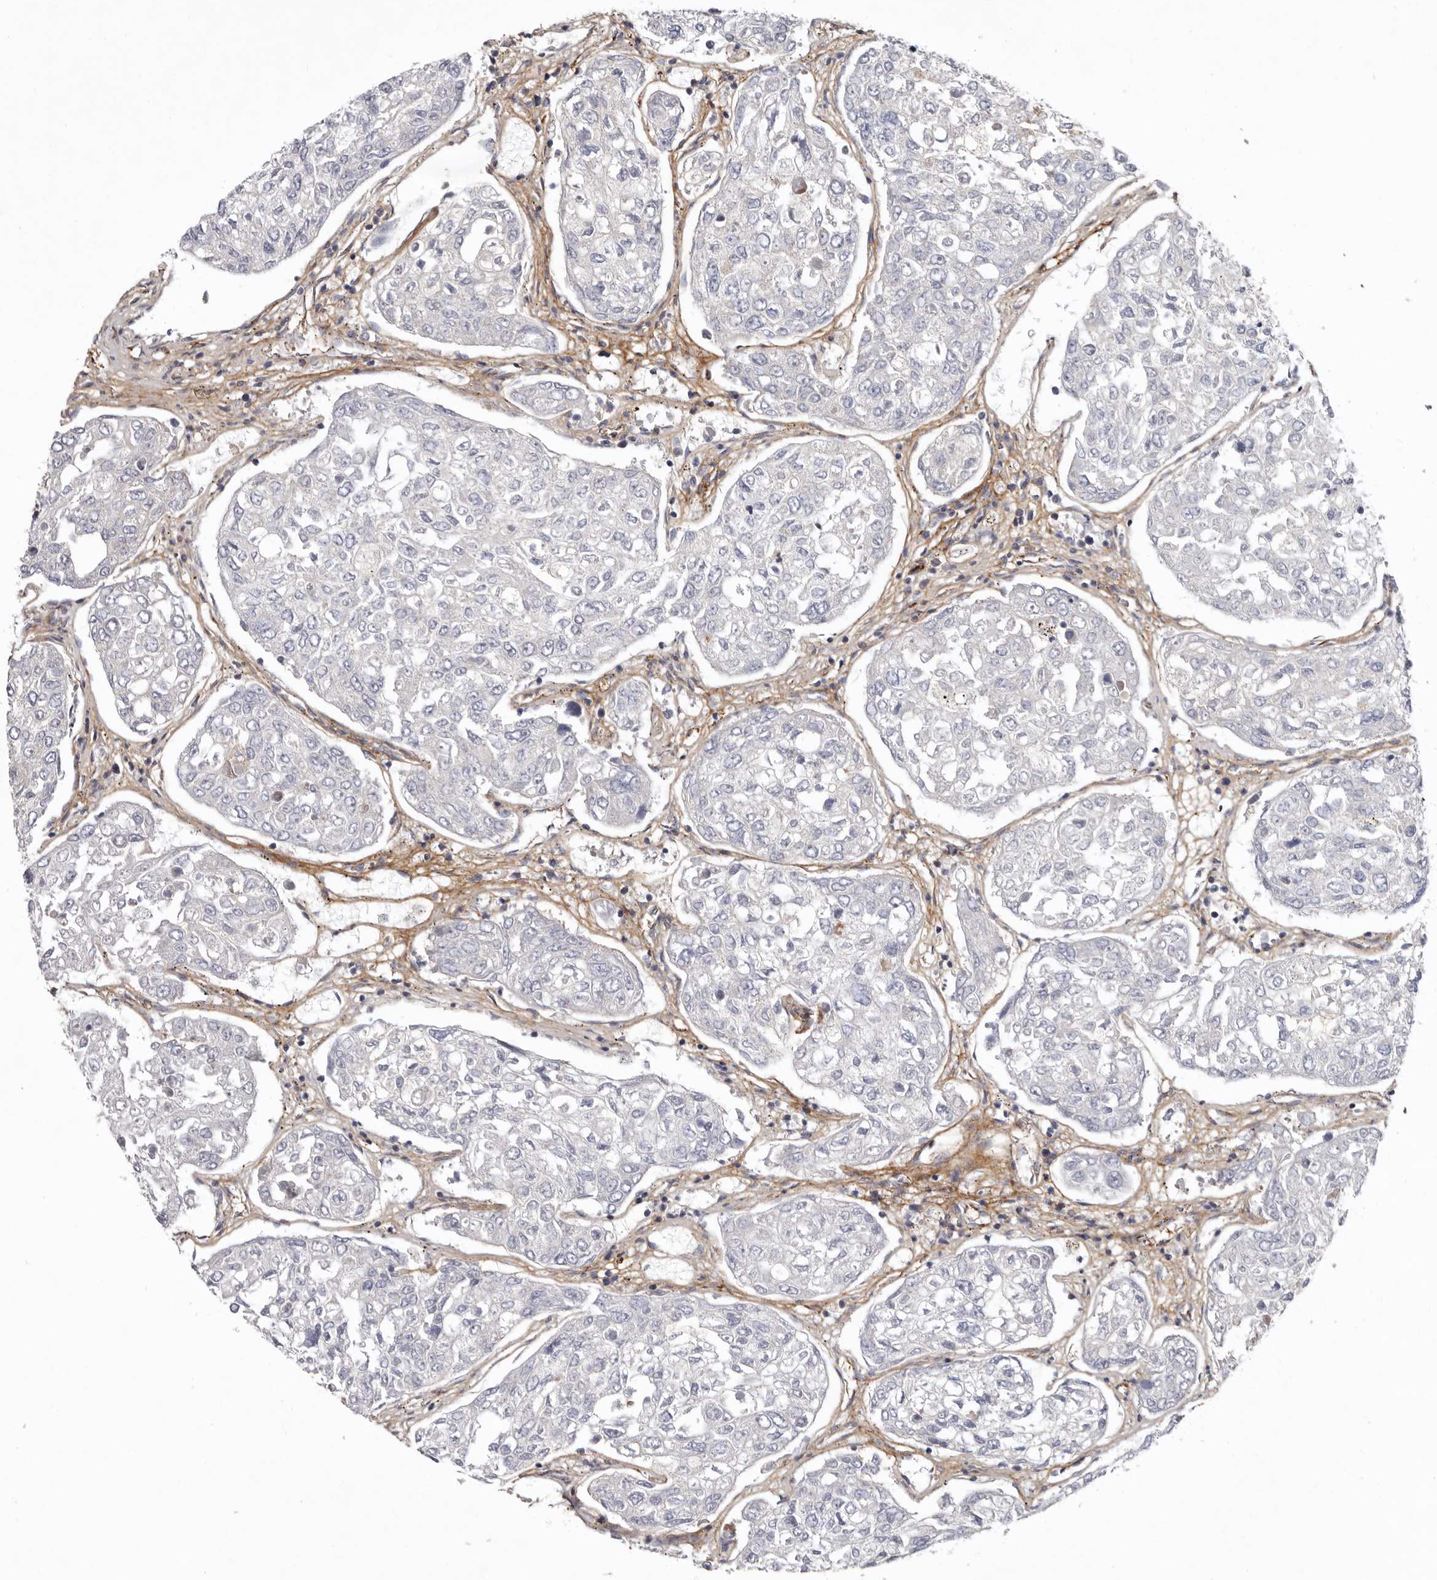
{"staining": {"intensity": "negative", "quantity": "none", "location": "none"}, "tissue": "urothelial cancer", "cell_type": "Tumor cells", "image_type": "cancer", "snomed": [{"axis": "morphology", "description": "Urothelial carcinoma, High grade"}, {"axis": "topography", "description": "Lymph node"}, {"axis": "topography", "description": "Urinary bladder"}], "caption": "High magnification brightfield microscopy of urothelial cancer stained with DAB (3,3'-diaminobenzidine) (brown) and counterstained with hematoxylin (blue): tumor cells show no significant positivity.", "gene": "LUZP1", "patient": {"sex": "male", "age": 51}}